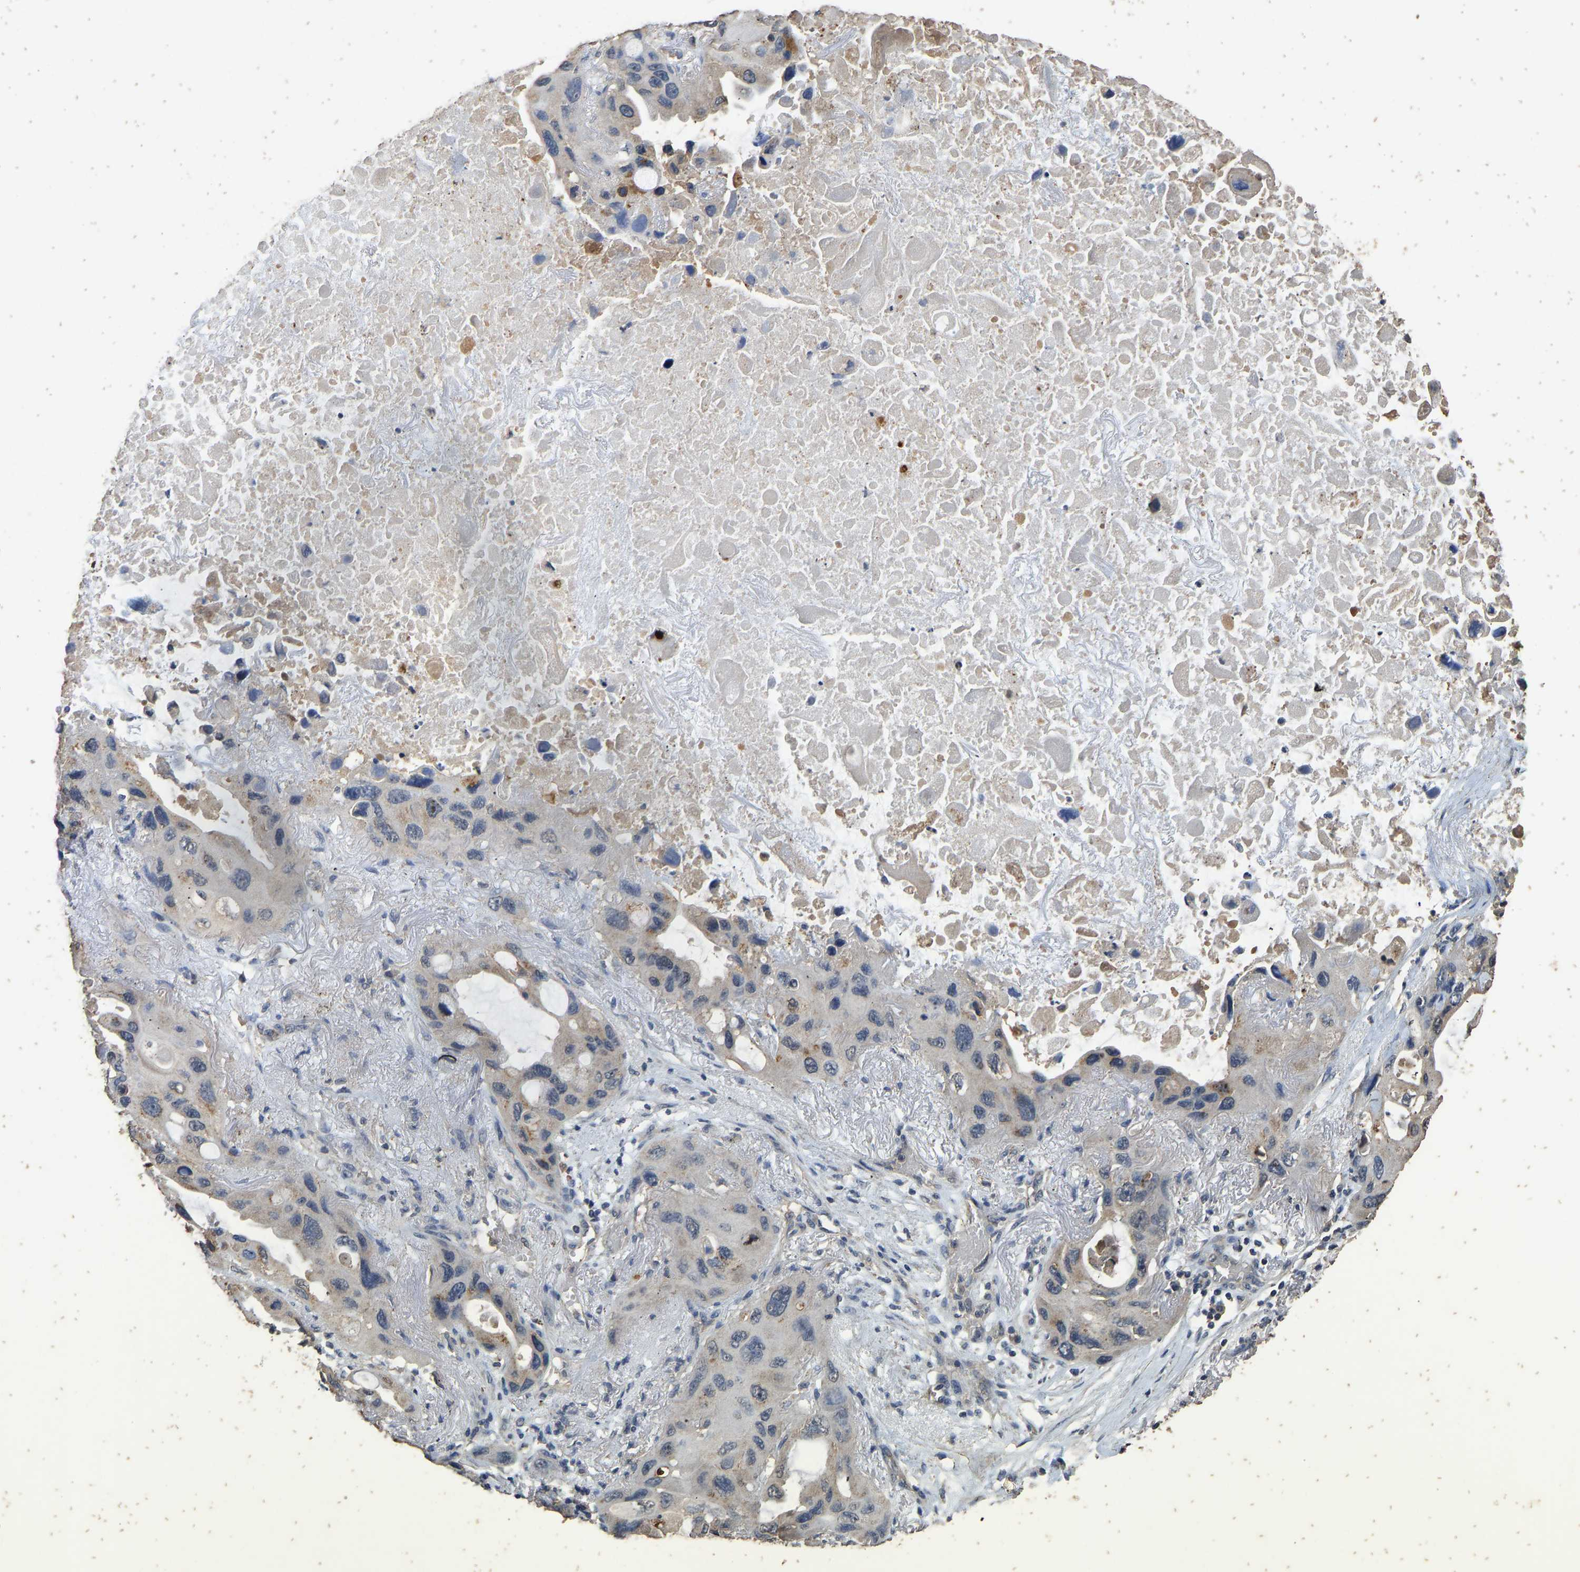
{"staining": {"intensity": "weak", "quantity": "<25%", "location": "cytoplasmic/membranous"}, "tissue": "lung cancer", "cell_type": "Tumor cells", "image_type": "cancer", "snomed": [{"axis": "morphology", "description": "Squamous cell carcinoma, NOS"}, {"axis": "topography", "description": "Lung"}], "caption": "Human lung cancer stained for a protein using immunohistochemistry reveals no staining in tumor cells.", "gene": "CIDEC", "patient": {"sex": "female", "age": 73}}